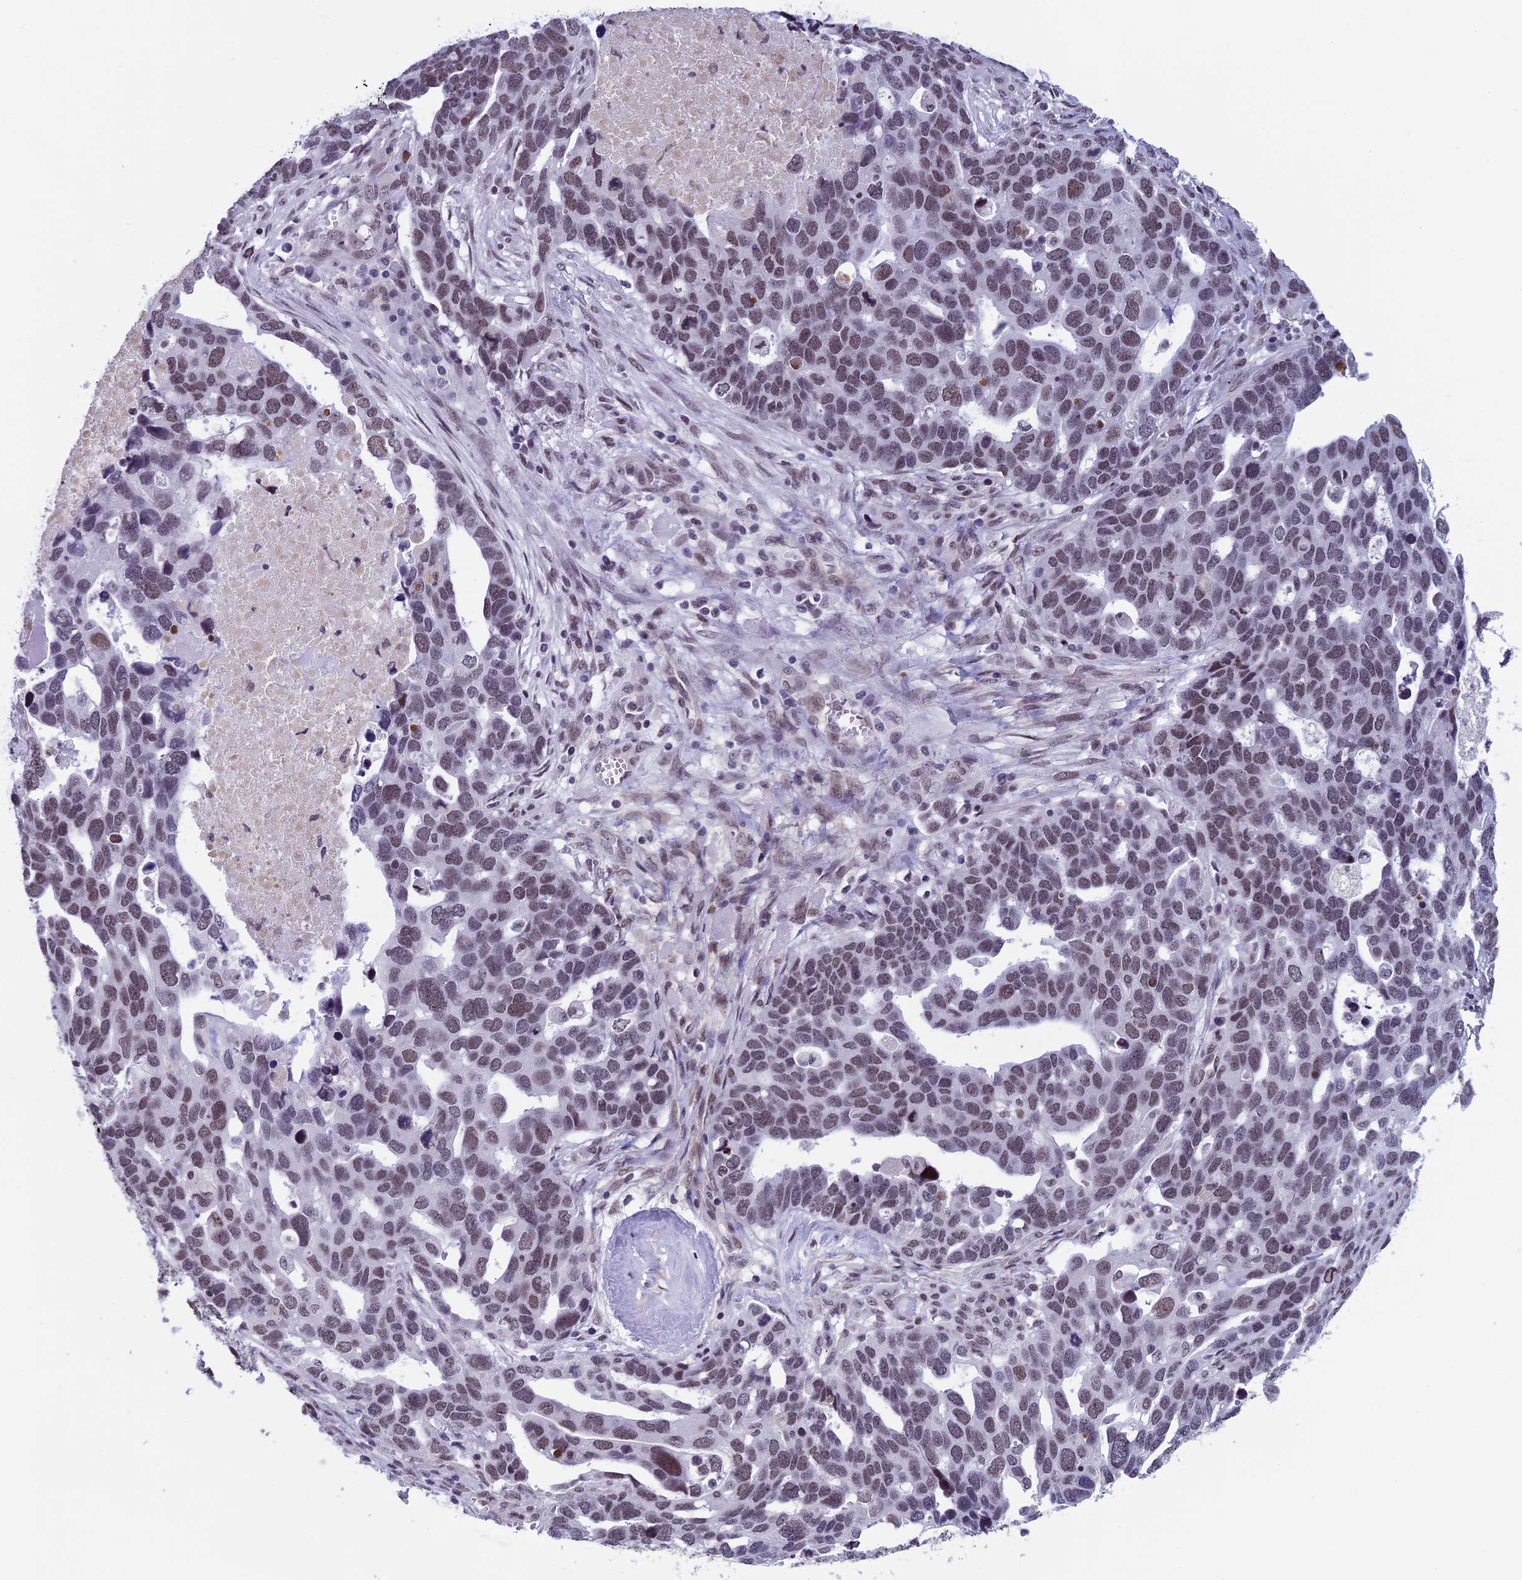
{"staining": {"intensity": "moderate", "quantity": ">75%", "location": "nuclear"}, "tissue": "ovarian cancer", "cell_type": "Tumor cells", "image_type": "cancer", "snomed": [{"axis": "morphology", "description": "Cystadenocarcinoma, serous, NOS"}, {"axis": "topography", "description": "Ovary"}], "caption": "DAB (3,3'-diaminobenzidine) immunohistochemical staining of serous cystadenocarcinoma (ovarian) demonstrates moderate nuclear protein positivity in approximately >75% of tumor cells. The protein of interest is shown in brown color, while the nuclei are stained blue.", "gene": "NIPBL", "patient": {"sex": "female", "age": 54}}